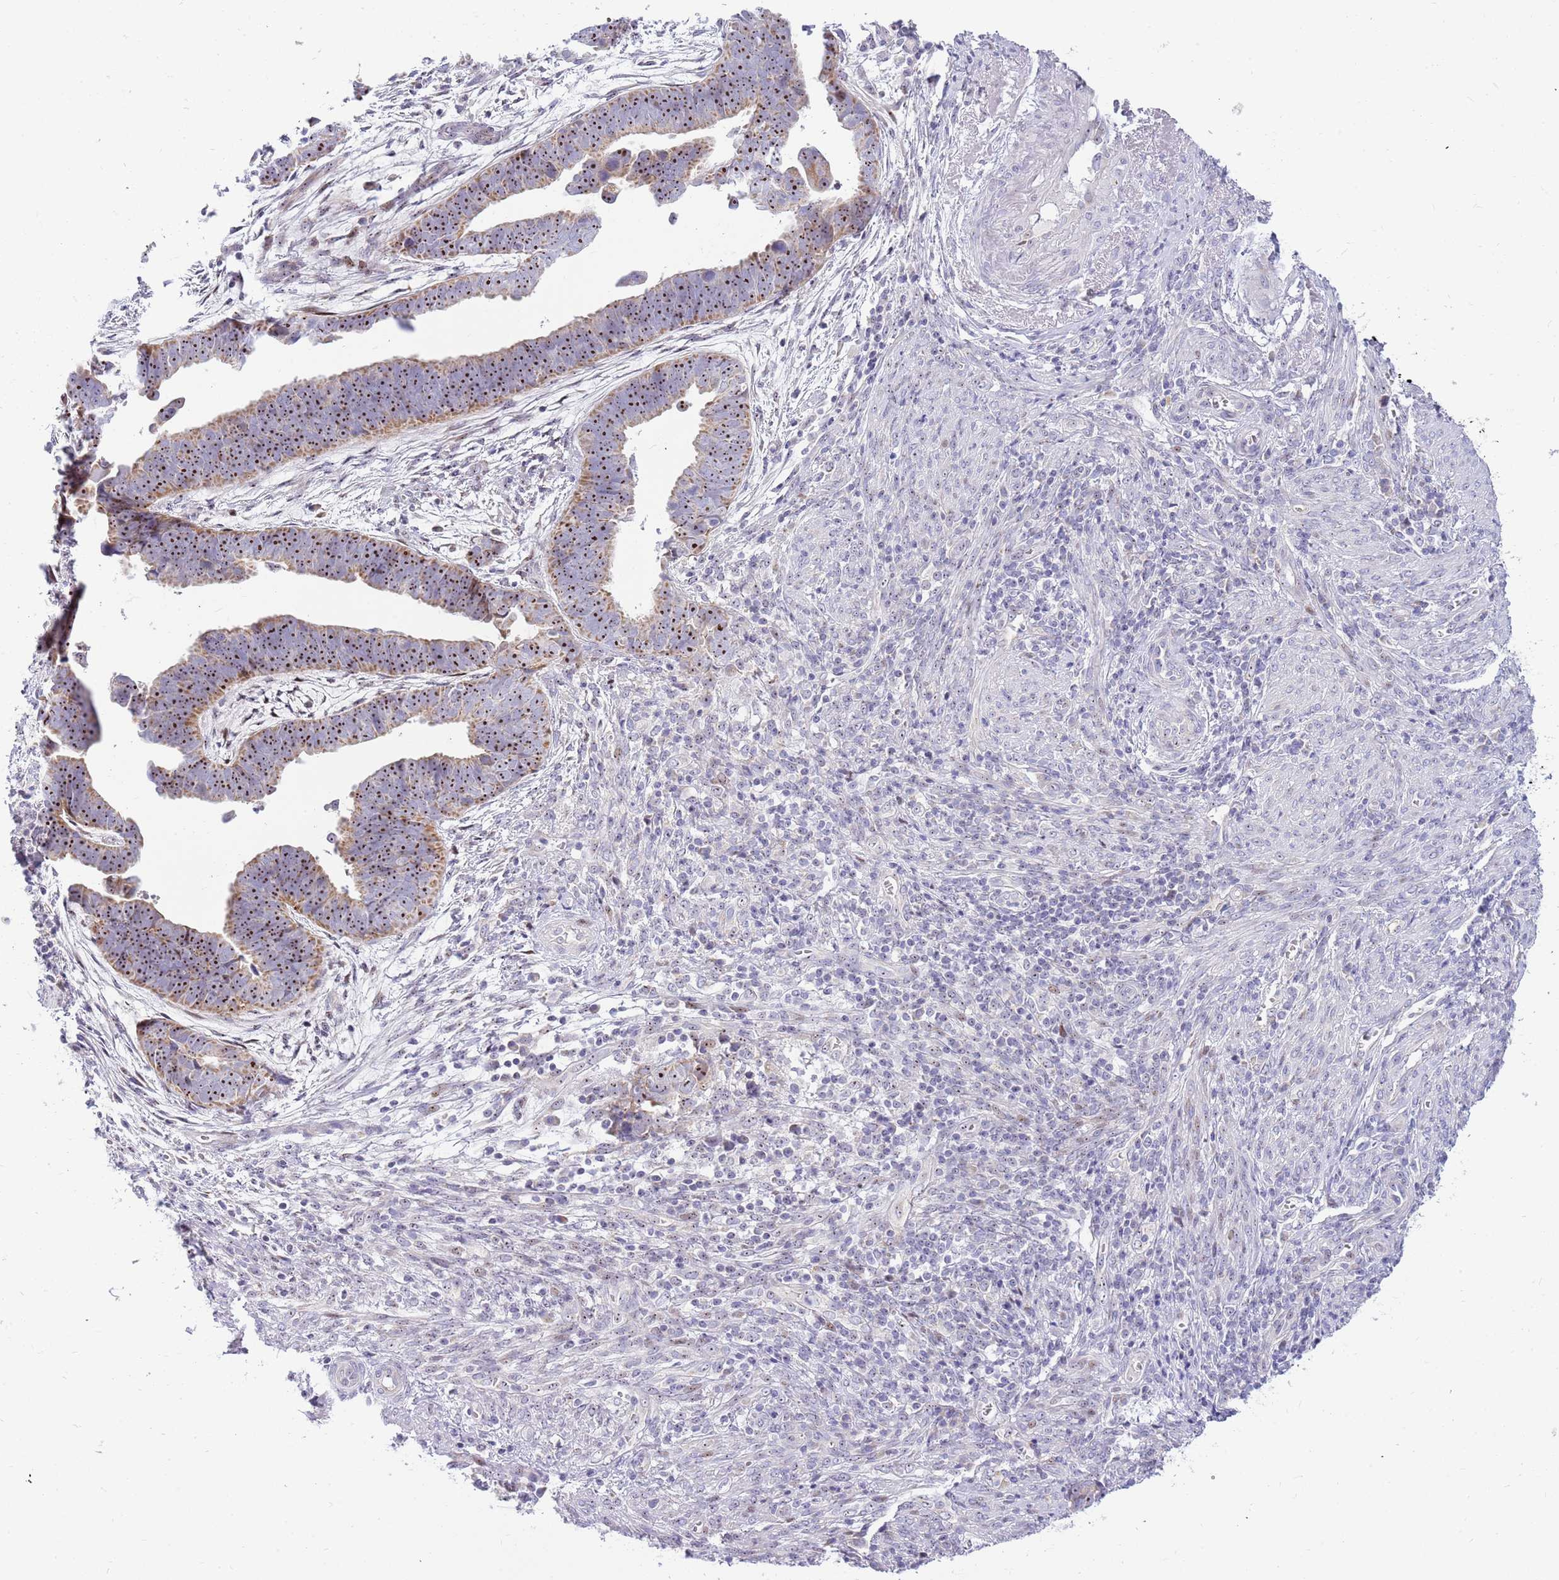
{"staining": {"intensity": "moderate", "quantity": ">75%", "location": "nuclear"}, "tissue": "endometrial cancer", "cell_type": "Tumor cells", "image_type": "cancer", "snomed": [{"axis": "morphology", "description": "Adenocarcinoma, NOS"}, {"axis": "topography", "description": "Endometrium"}], "caption": "Endometrial cancer (adenocarcinoma) stained with DAB (3,3'-diaminobenzidine) immunohistochemistry (IHC) shows medium levels of moderate nuclear positivity in about >75% of tumor cells. (DAB (3,3'-diaminobenzidine) IHC, brown staining for protein, blue staining for nuclei).", "gene": "DNAJA3", "patient": {"sex": "female", "age": 75}}